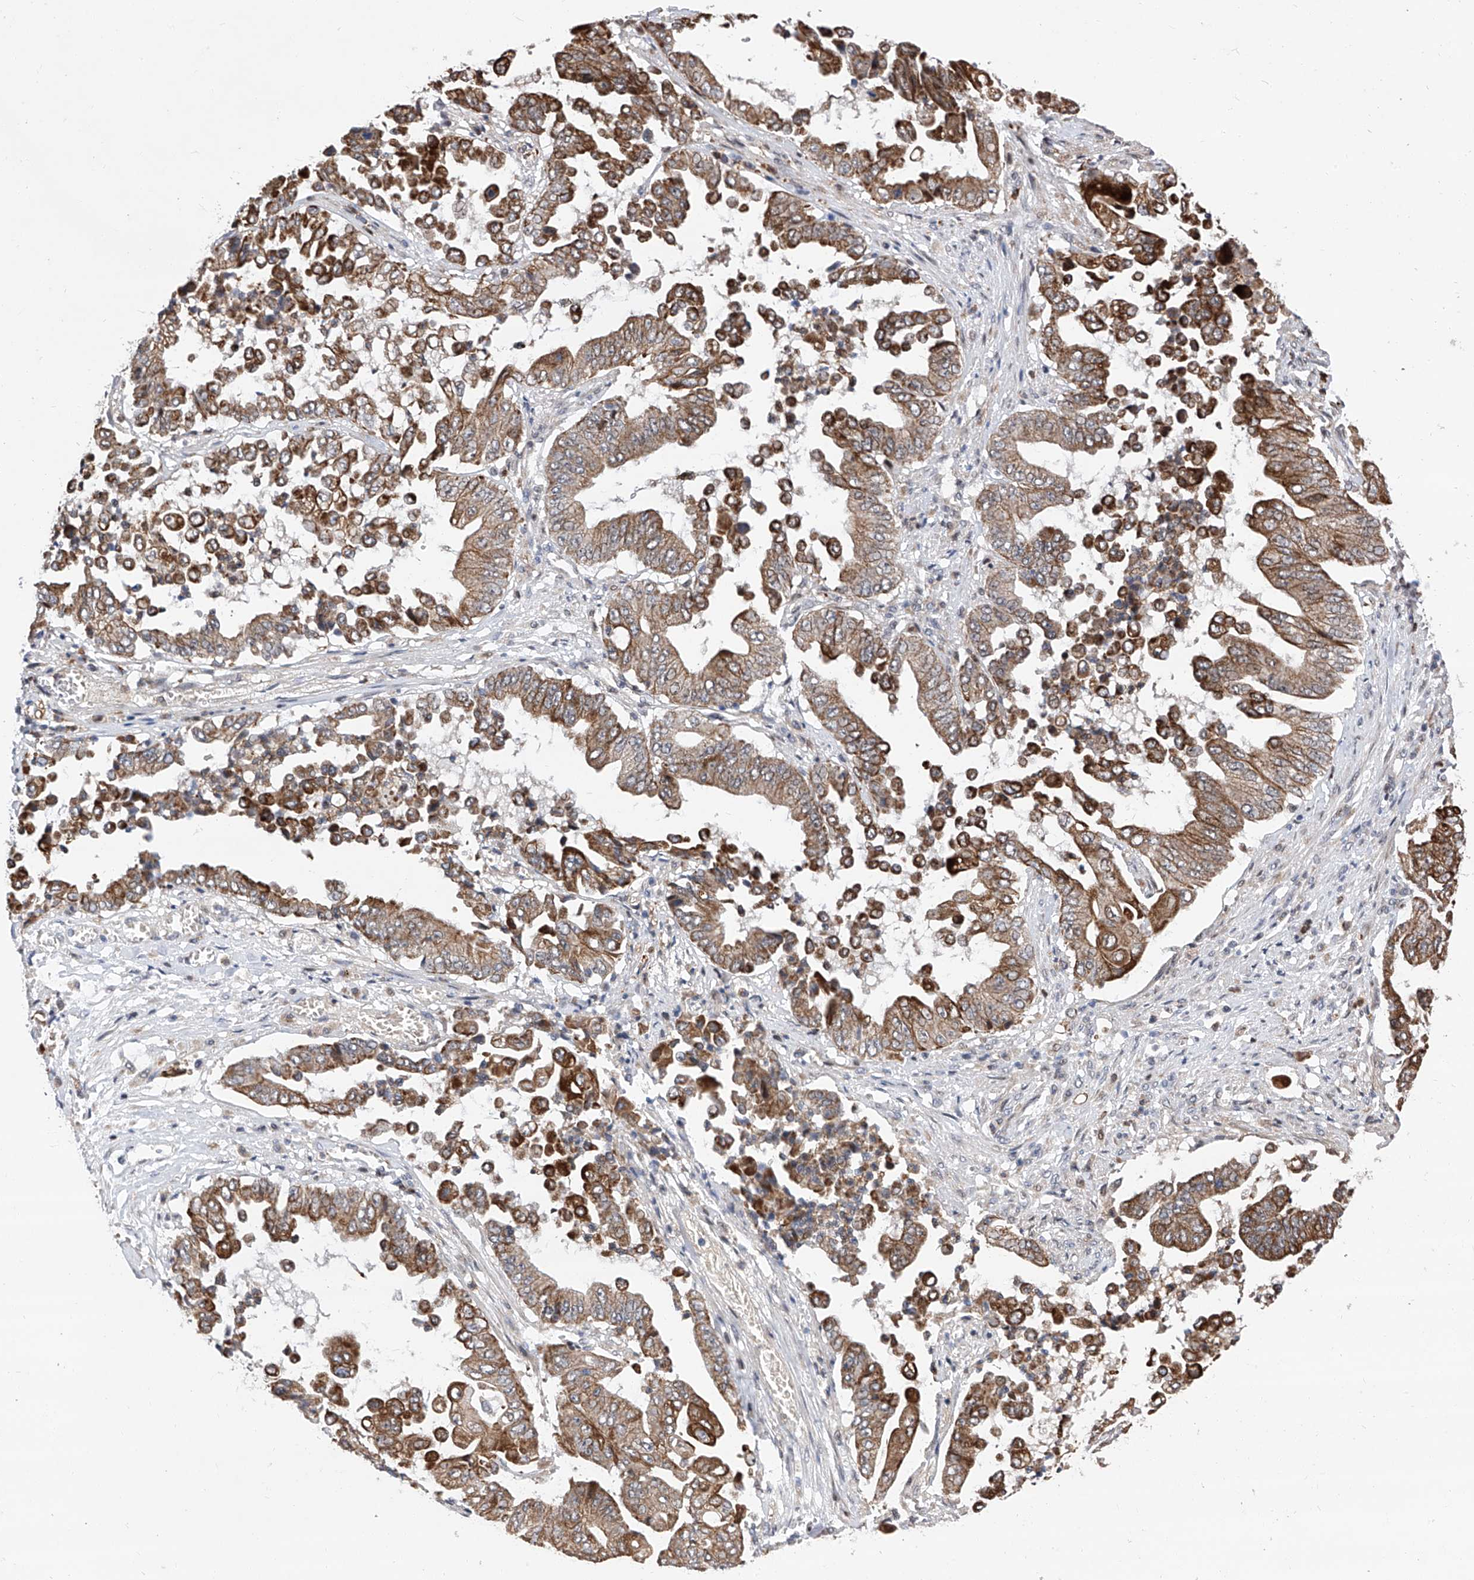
{"staining": {"intensity": "moderate", "quantity": ">75%", "location": "cytoplasmic/membranous"}, "tissue": "pancreatic cancer", "cell_type": "Tumor cells", "image_type": "cancer", "snomed": [{"axis": "morphology", "description": "Adenocarcinoma, NOS"}, {"axis": "topography", "description": "Pancreas"}], "caption": "Protein expression analysis of pancreatic cancer (adenocarcinoma) shows moderate cytoplasmic/membranous positivity in approximately >75% of tumor cells.", "gene": "FARP2", "patient": {"sex": "female", "age": 77}}